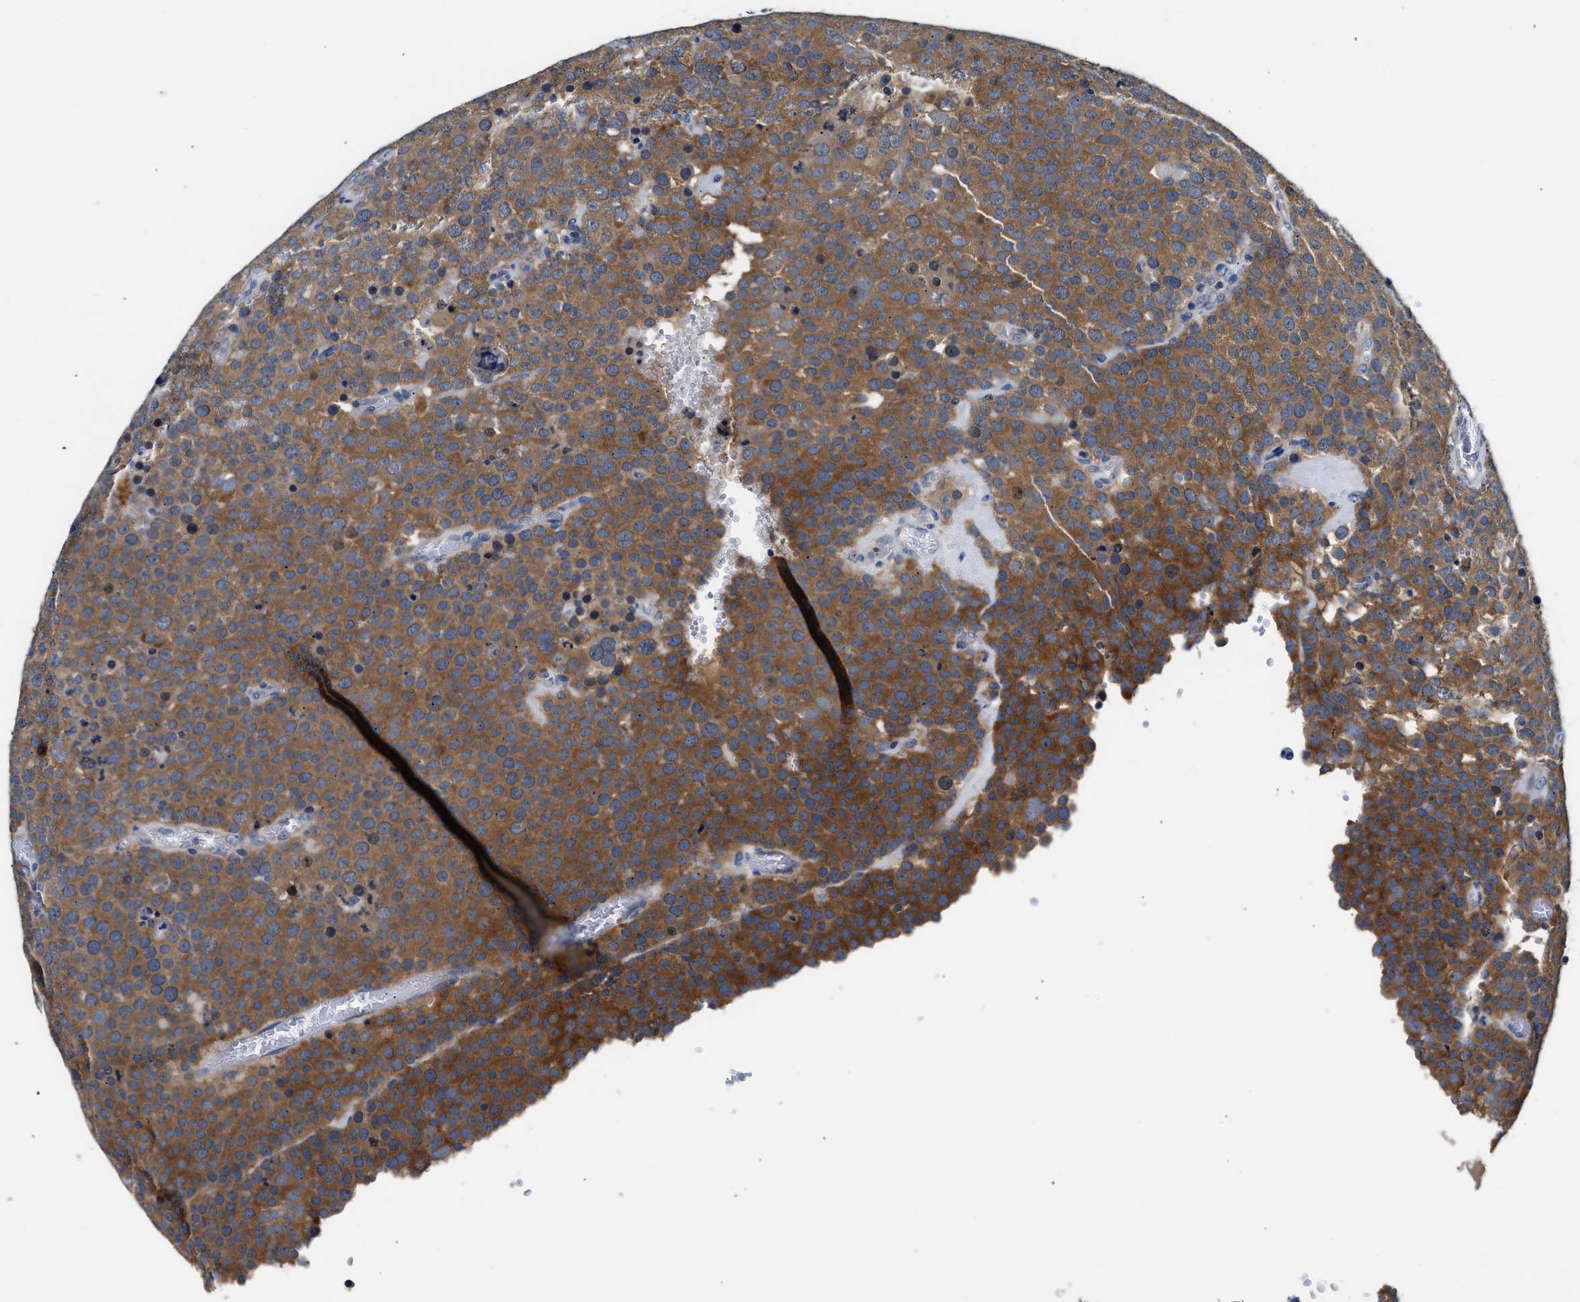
{"staining": {"intensity": "strong", "quantity": ">75%", "location": "cytoplasmic/membranous"}, "tissue": "testis cancer", "cell_type": "Tumor cells", "image_type": "cancer", "snomed": [{"axis": "morphology", "description": "Normal tissue, NOS"}, {"axis": "morphology", "description": "Seminoma, NOS"}, {"axis": "topography", "description": "Testis"}], "caption": "Immunohistochemical staining of human seminoma (testis) exhibits high levels of strong cytoplasmic/membranous protein positivity in approximately >75% of tumor cells. The staining is performed using DAB (3,3'-diaminobenzidine) brown chromogen to label protein expression. The nuclei are counter-stained blue using hematoxylin.", "gene": "FAM185A", "patient": {"sex": "male", "age": 71}}